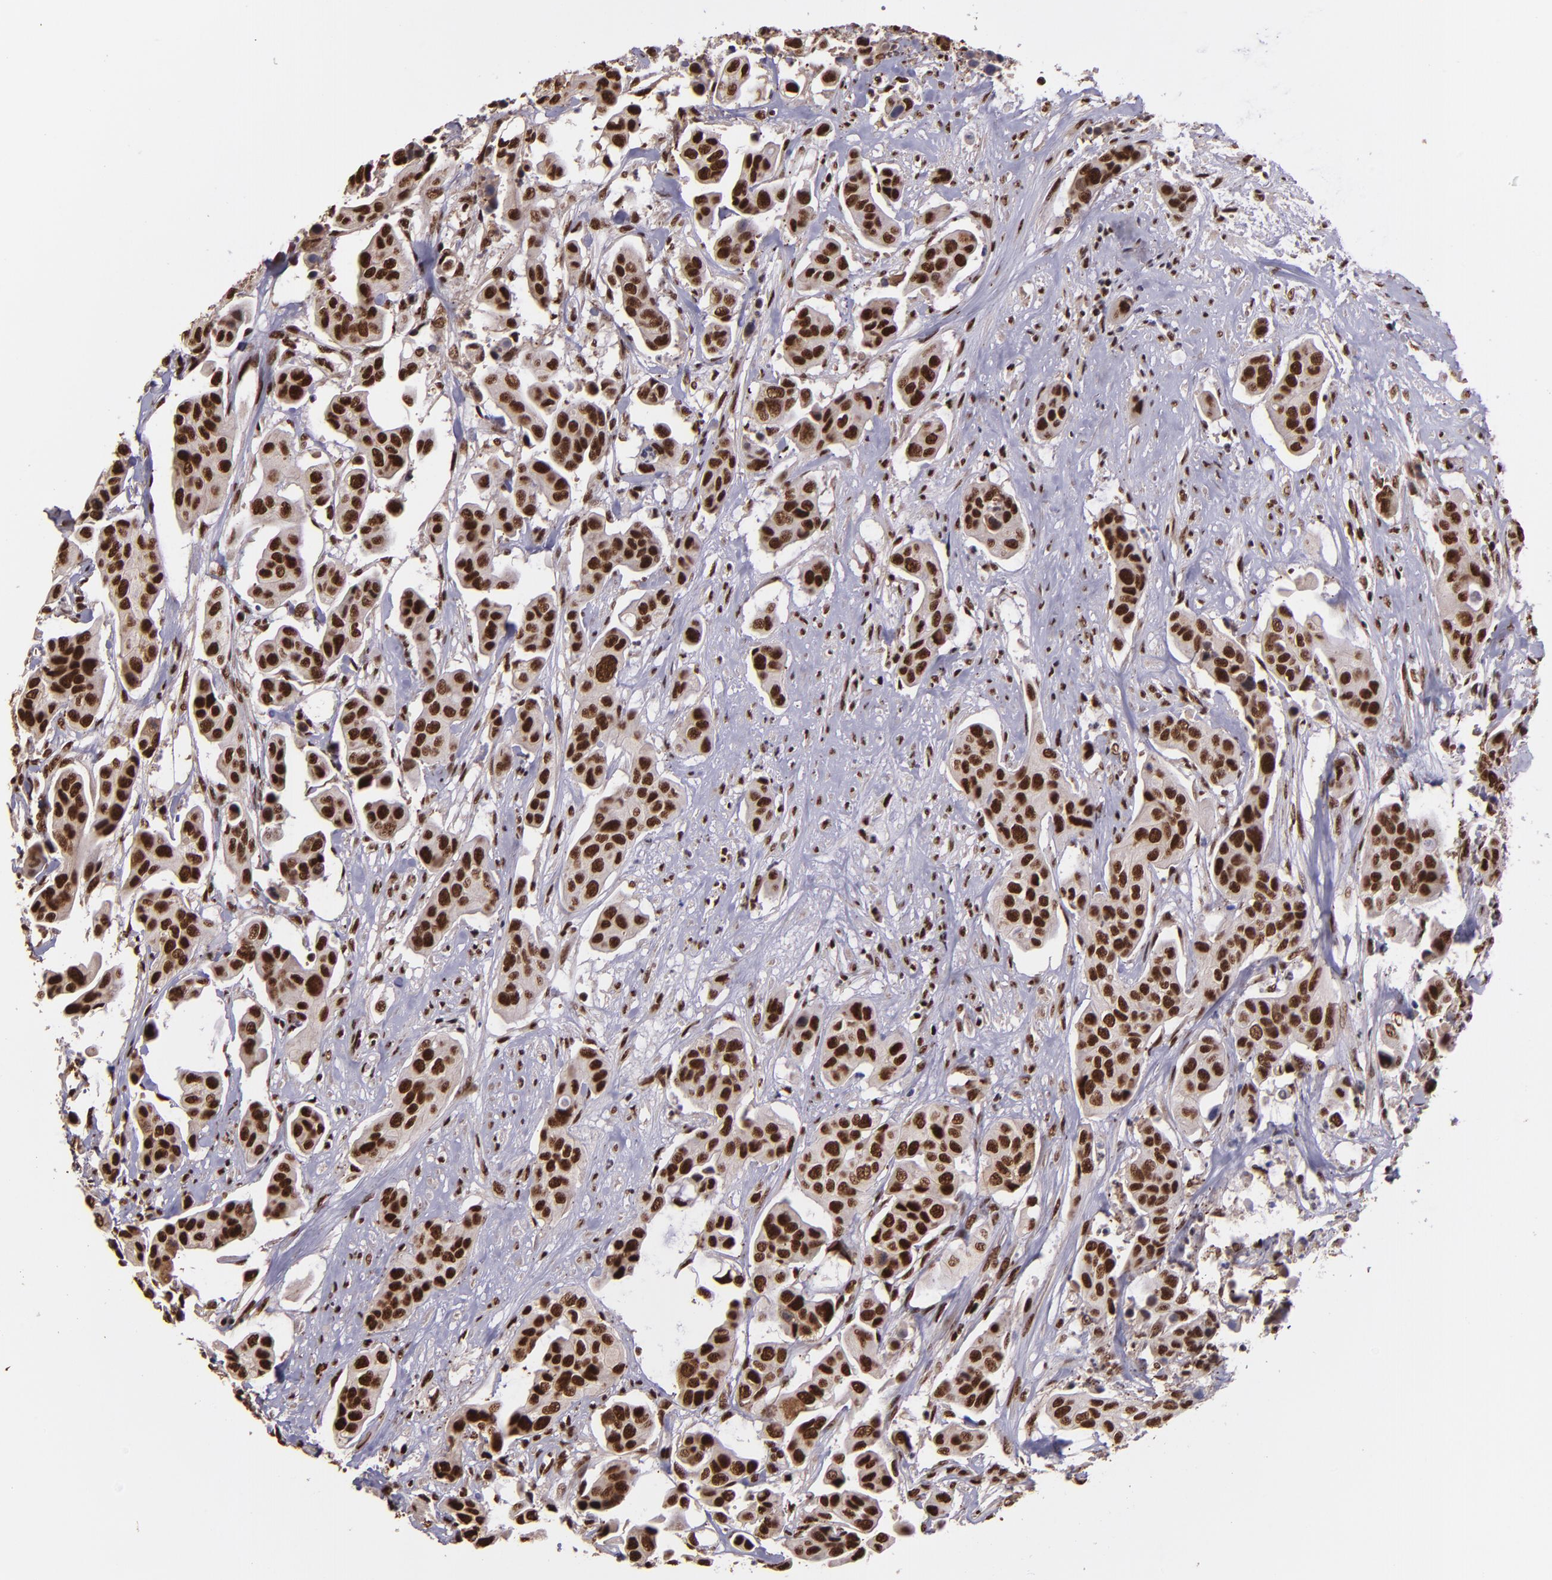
{"staining": {"intensity": "strong", "quantity": ">75%", "location": "nuclear"}, "tissue": "urothelial cancer", "cell_type": "Tumor cells", "image_type": "cancer", "snomed": [{"axis": "morphology", "description": "Adenocarcinoma, NOS"}, {"axis": "topography", "description": "Urinary bladder"}], "caption": "Tumor cells exhibit strong nuclear expression in about >75% of cells in adenocarcinoma.", "gene": "PQBP1", "patient": {"sex": "male", "age": 61}}